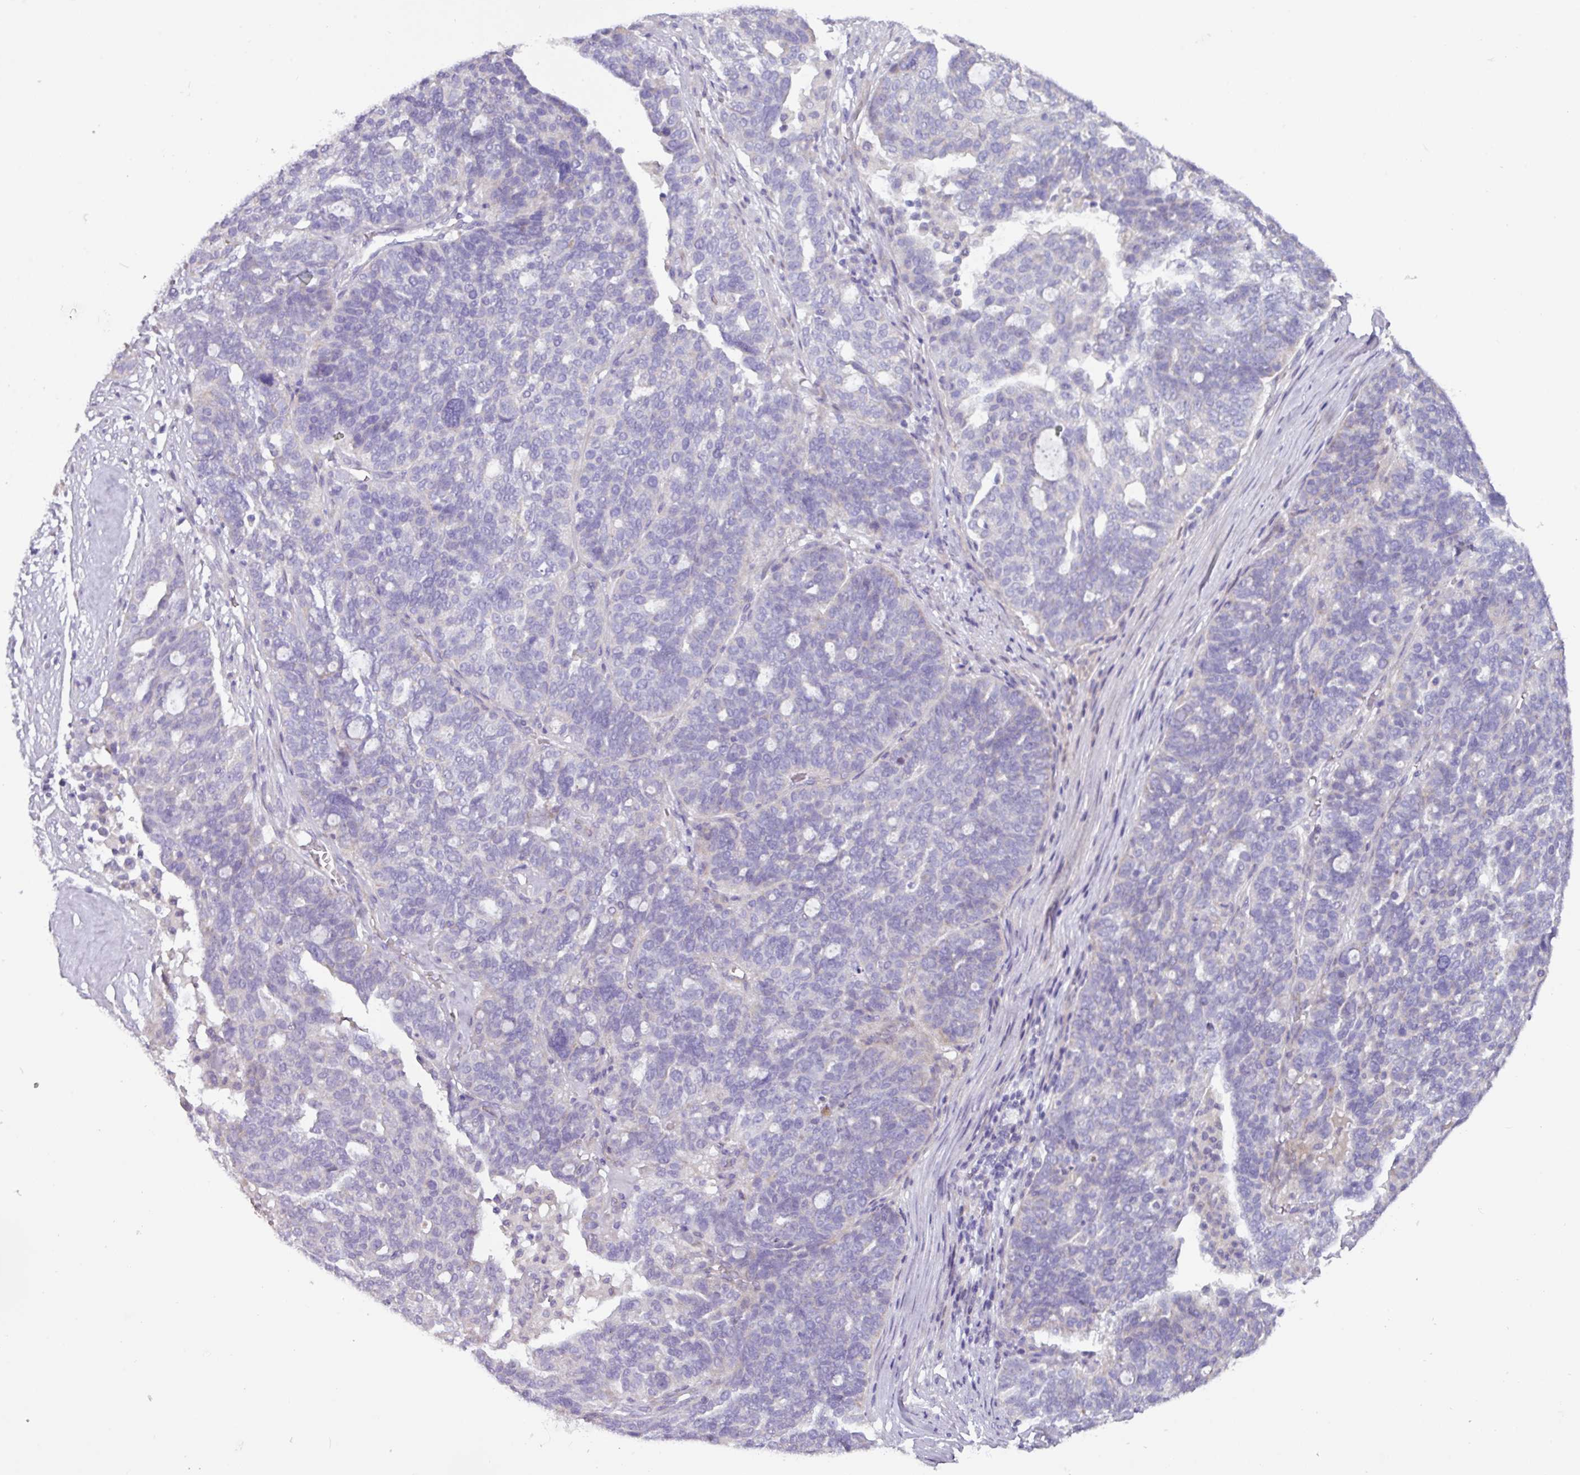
{"staining": {"intensity": "negative", "quantity": "none", "location": "none"}, "tissue": "ovarian cancer", "cell_type": "Tumor cells", "image_type": "cancer", "snomed": [{"axis": "morphology", "description": "Cystadenocarcinoma, serous, NOS"}, {"axis": "topography", "description": "Ovary"}], "caption": "Protein analysis of ovarian serous cystadenocarcinoma exhibits no significant positivity in tumor cells.", "gene": "RGS16", "patient": {"sex": "female", "age": 59}}